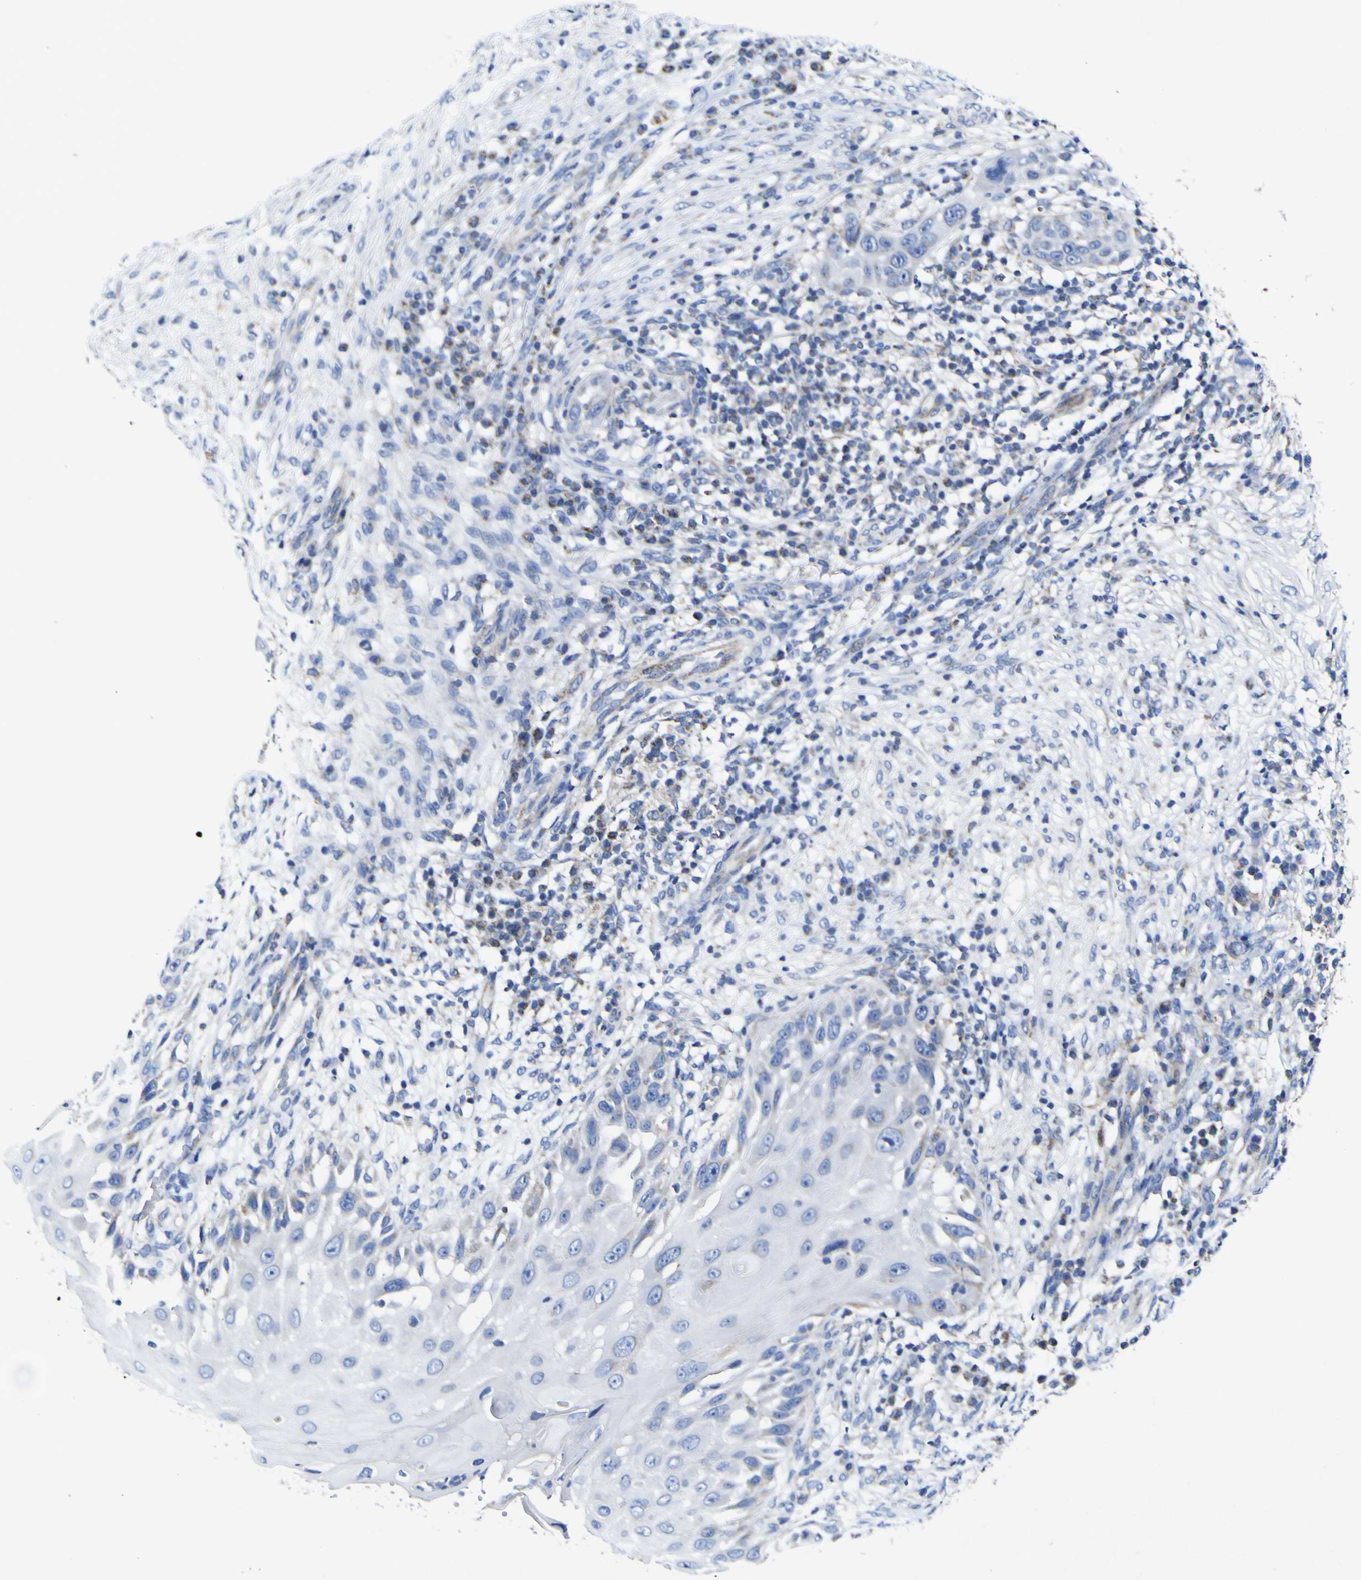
{"staining": {"intensity": "negative", "quantity": "none", "location": "none"}, "tissue": "skin cancer", "cell_type": "Tumor cells", "image_type": "cancer", "snomed": [{"axis": "morphology", "description": "Squamous cell carcinoma, NOS"}, {"axis": "topography", "description": "Skin"}], "caption": "This histopathology image is of squamous cell carcinoma (skin) stained with immunohistochemistry (IHC) to label a protein in brown with the nuclei are counter-stained blue. There is no expression in tumor cells.", "gene": "CCDC90B", "patient": {"sex": "female", "age": 44}}